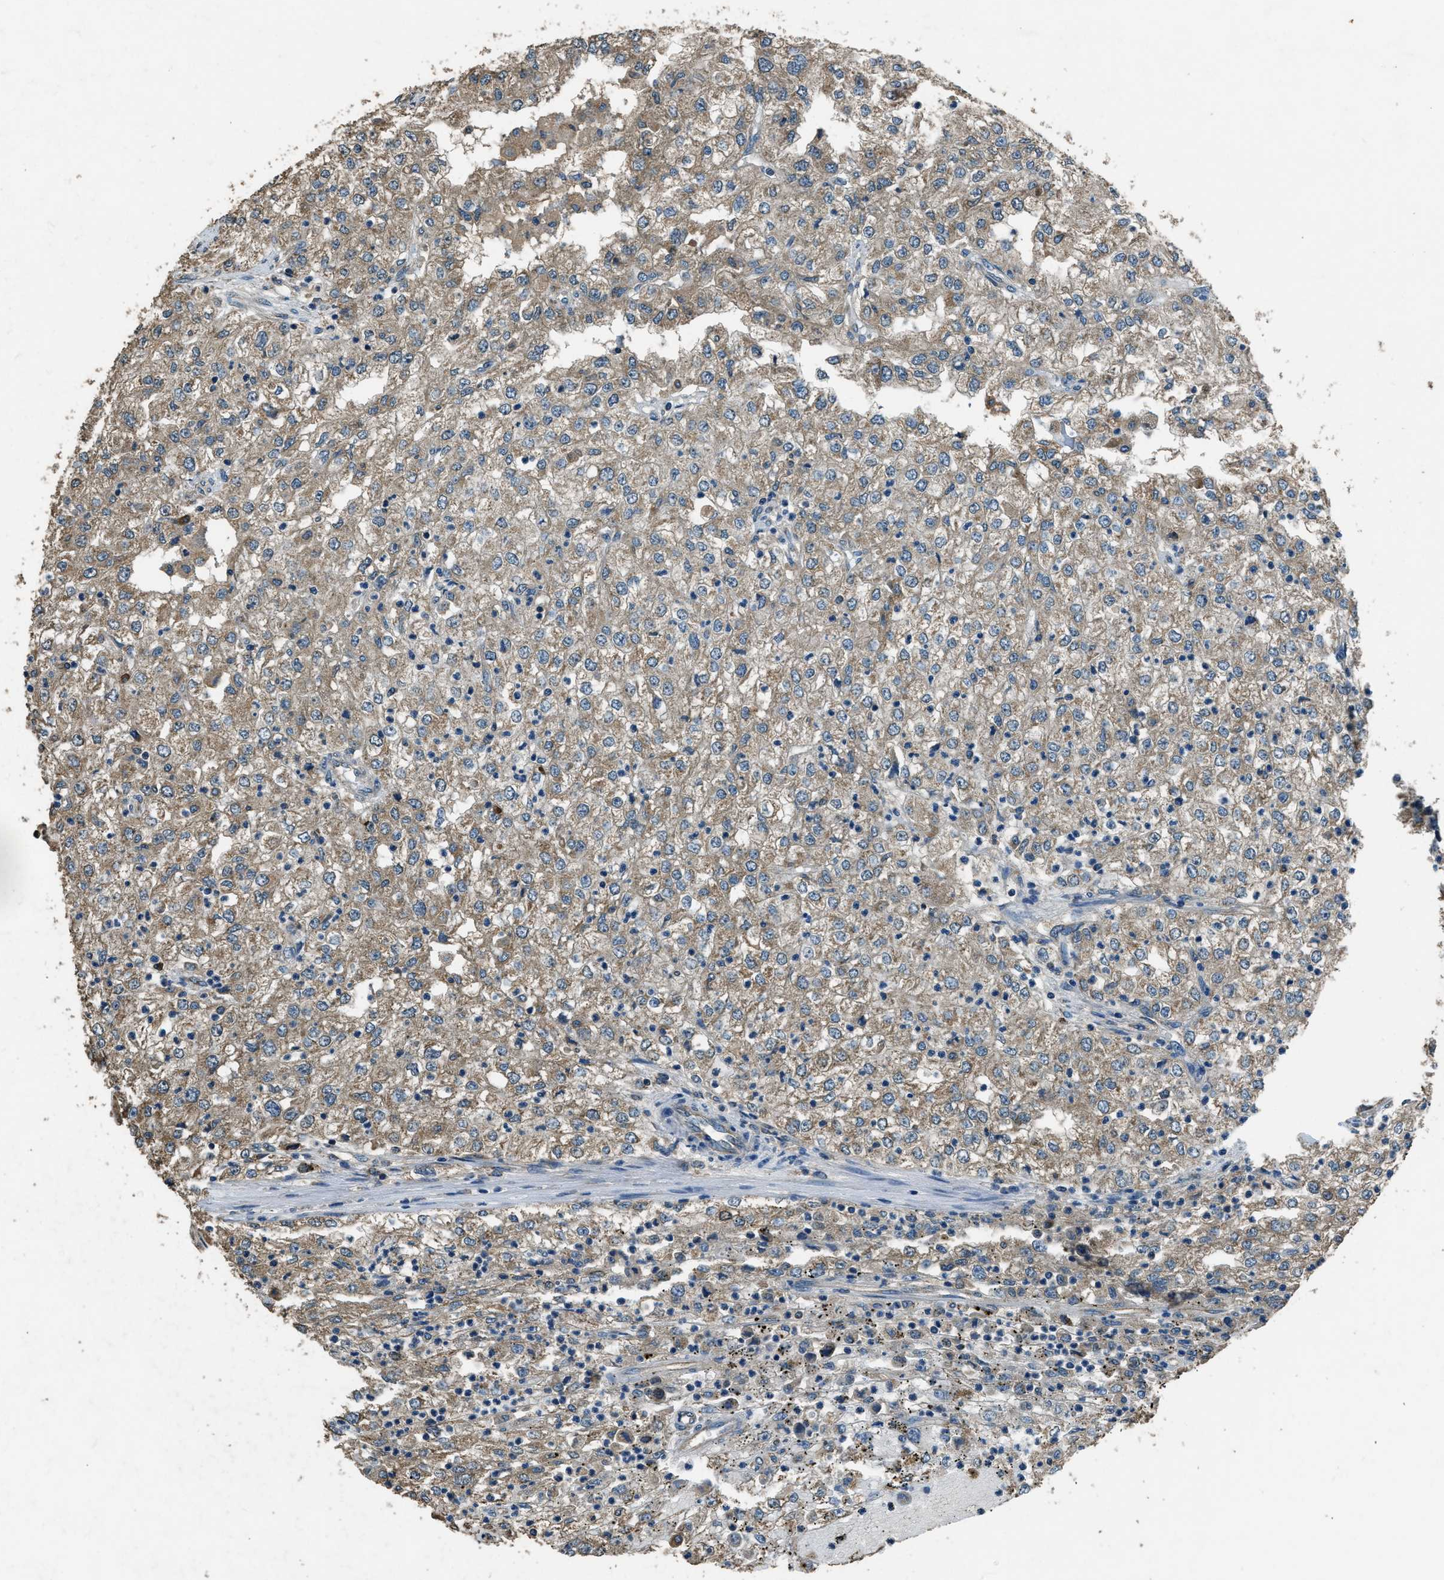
{"staining": {"intensity": "weak", "quantity": ">75%", "location": "cytoplasmic/membranous"}, "tissue": "renal cancer", "cell_type": "Tumor cells", "image_type": "cancer", "snomed": [{"axis": "morphology", "description": "Adenocarcinoma, NOS"}, {"axis": "topography", "description": "Kidney"}], "caption": "The immunohistochemical stain highlights weak cytoplasmic/membranous expression in tumor cells of renal cancer (adenocarcinoma) tissue. (DAB (3,3'-diaminobenzidine) IHC, brown staining for protein, blue staining for nuclei).", "gene": "SALL3", "patient": {"sex": "female", "age": 54}}